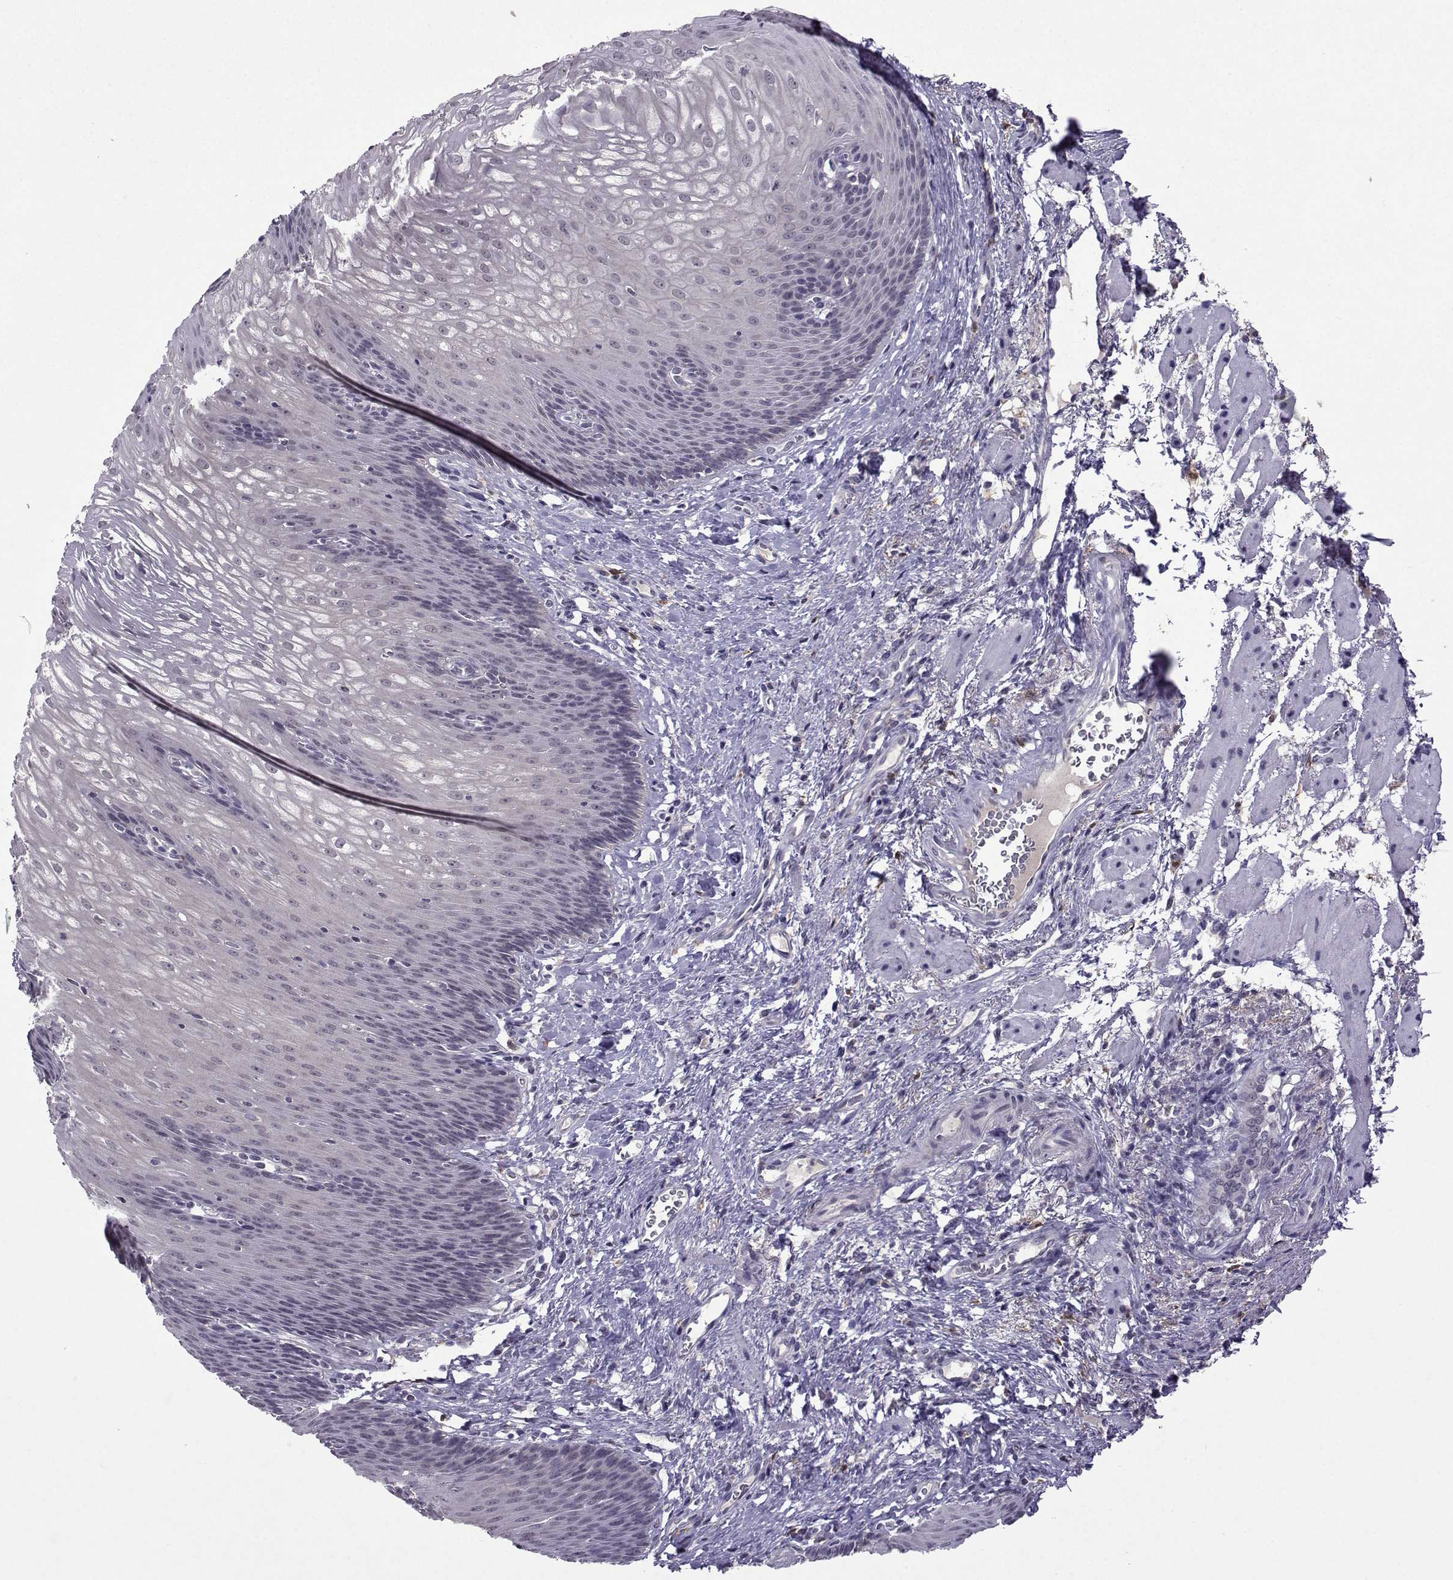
{"staining": {"intensity": "negative", "quantity": "none", "location": "none"}, "tissue": "esophagus", "cell_type": "Squamous epithelial cells", "image_type": "normal", "snomed": [{"axis": "morphology", "description": "Normal tissue, NOS"}, {"axis": "topography", "description": "Esophagus"}], "caption": "DAB immunohistochemical staining of benign human esophagus reveals no significant expression in squamous epithelial cells. Nuclei are stained in blue.", "gene": "CCL28", "patient": {"sex": "male", "age": 76}}